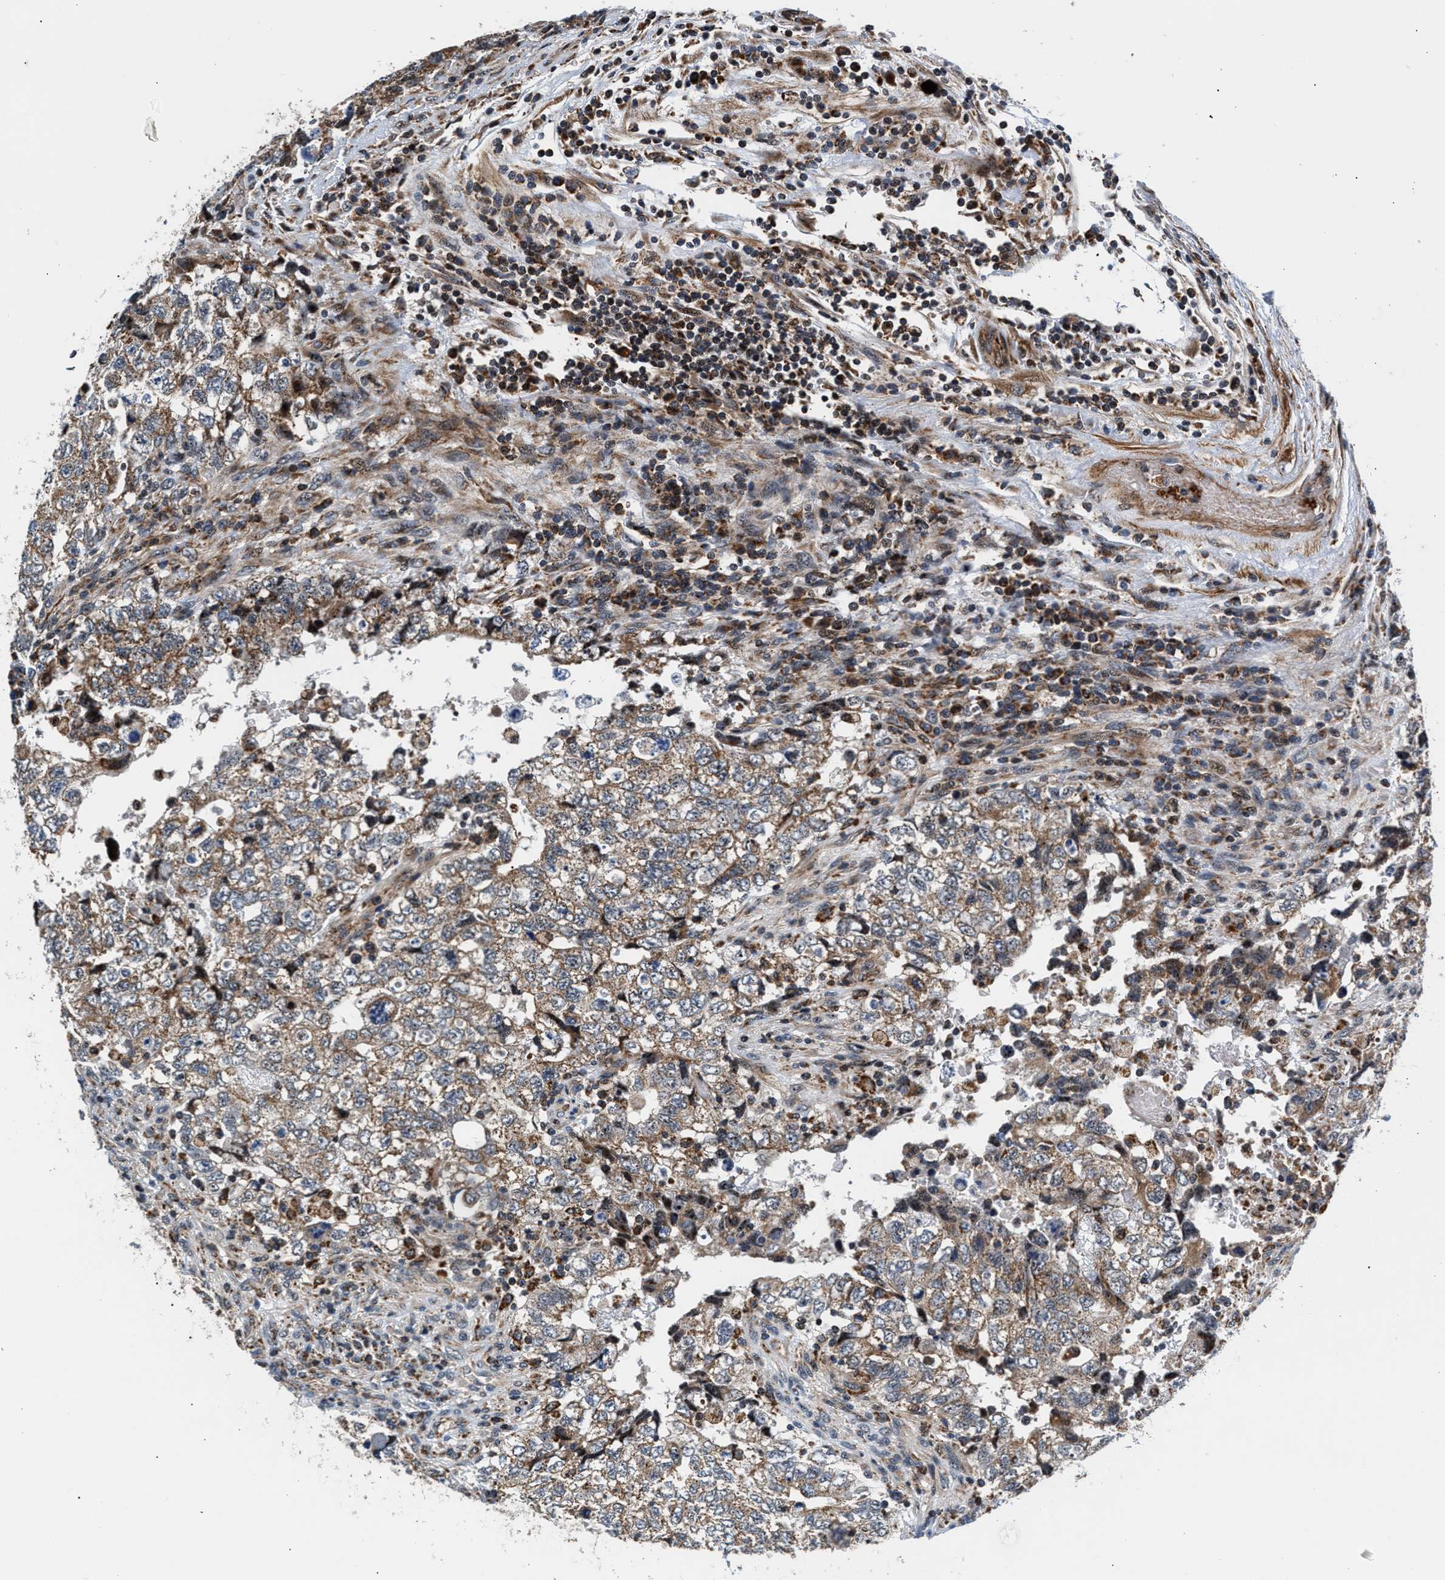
{"staining": {"intensity": "weak", "quantity": ">75%", "location": "cytoplasmic/membranous"}, "tissue": "testis cancer", "cell_type": "Tumor cells", "image_type": "cancer", "snomed": [{"axis": "morphology", "description": "Carcinoma, Embryonal, NOS"}, {"axis": "topography", "description": "Testis"}], "caption": "A low amount of weak cytoplasmic/membranous staining is appreciated in about >75% of tumor cells in embryonal carcinoma (testis) tissue. Immunohistochemistry stains the protein of interest in brown and the nuclei are stained blue.", "gene": "SGK1", "patient": {"sex": "male", "age": 36}}